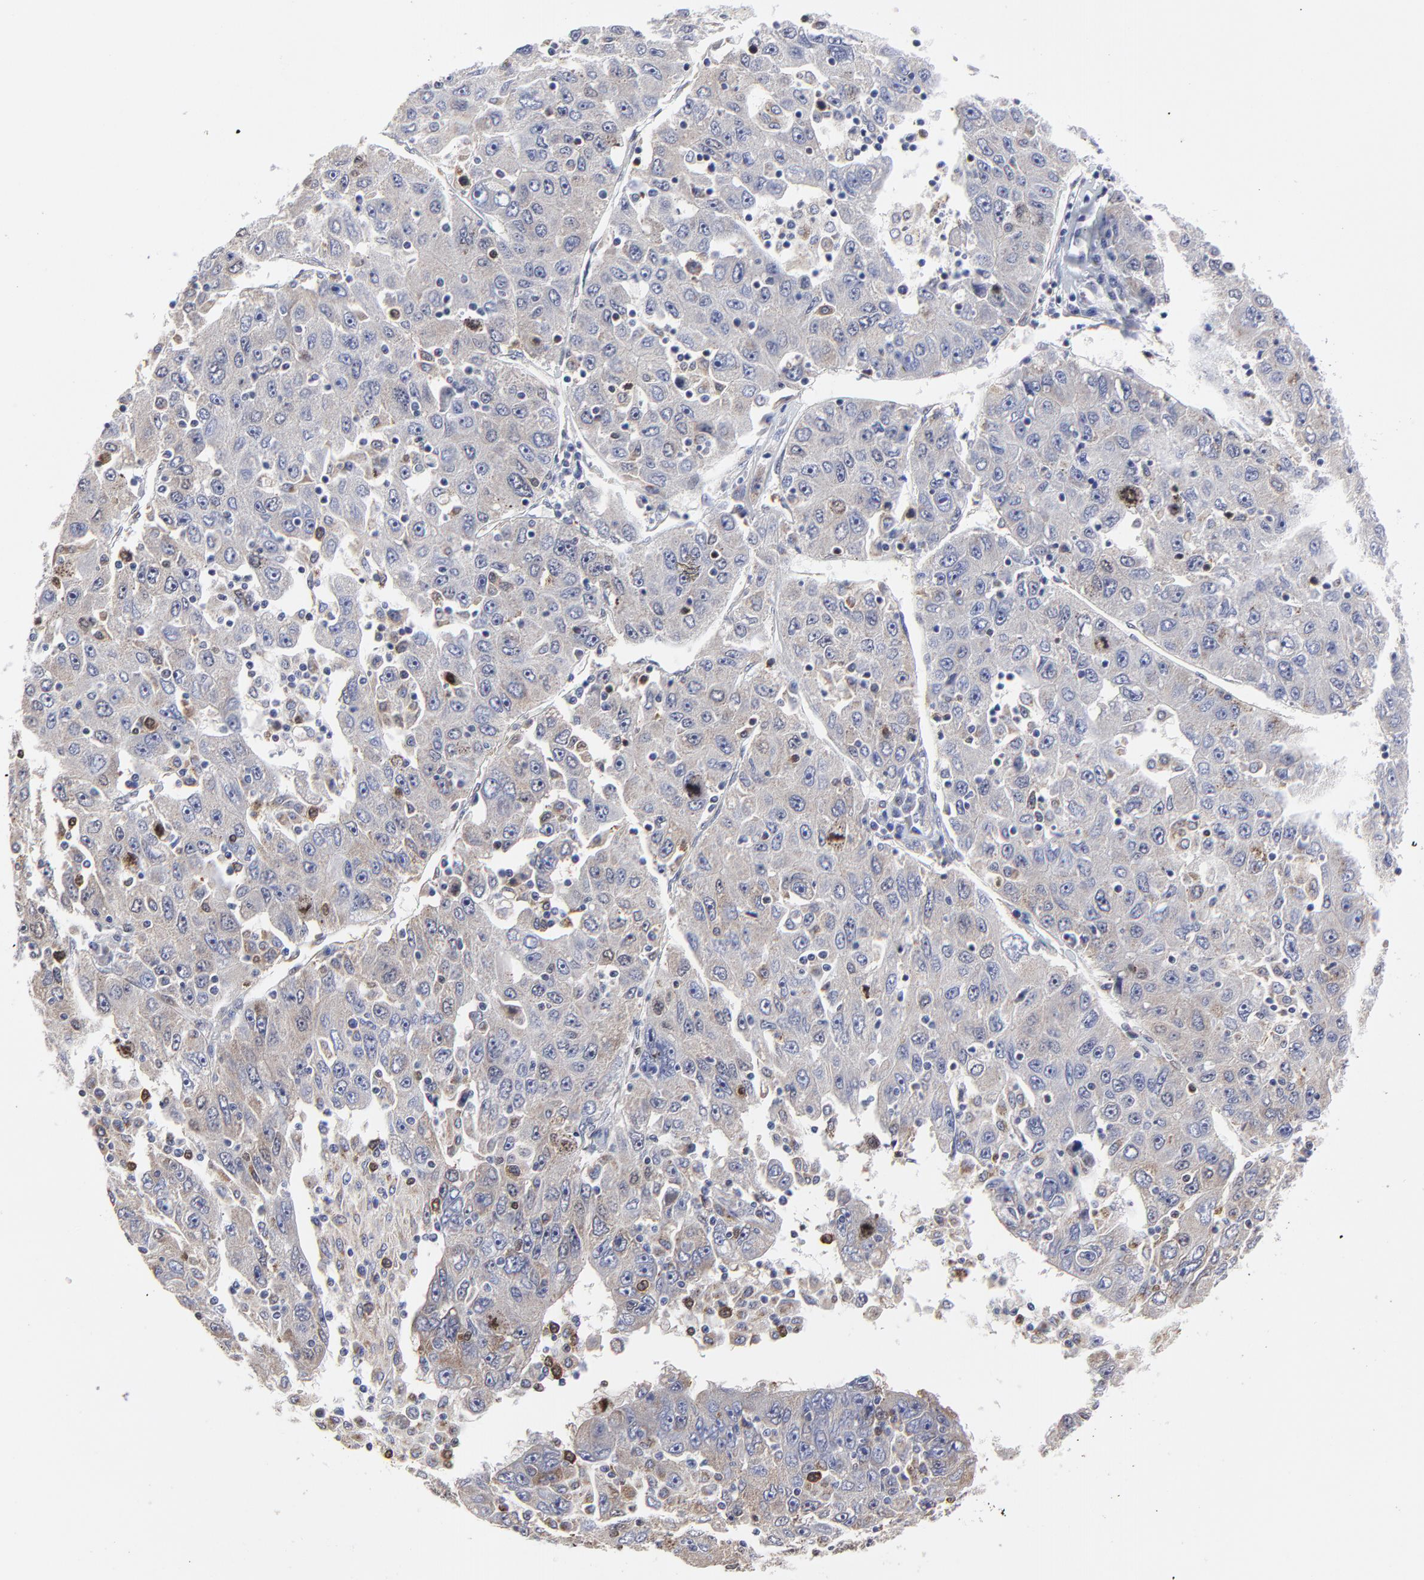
{"staining": {"intensity": "negative", "quantity": "none", "location": "none"}, "tissue": "liver cancer", "cell_type": "Tumor cells", "image_type": "cancer", "snomed": [{"axis": "morphology", "description": "Carcinoma, Hepatocellular, NOS"}, {"axis": "topography", "description": "Liver"}], "caption": "Tumor cells are negative for brown protein staining in liver hepatocellular carcinoma.", "gene": "NCAPH", "patient": {"sex": "male", "age": 49}}